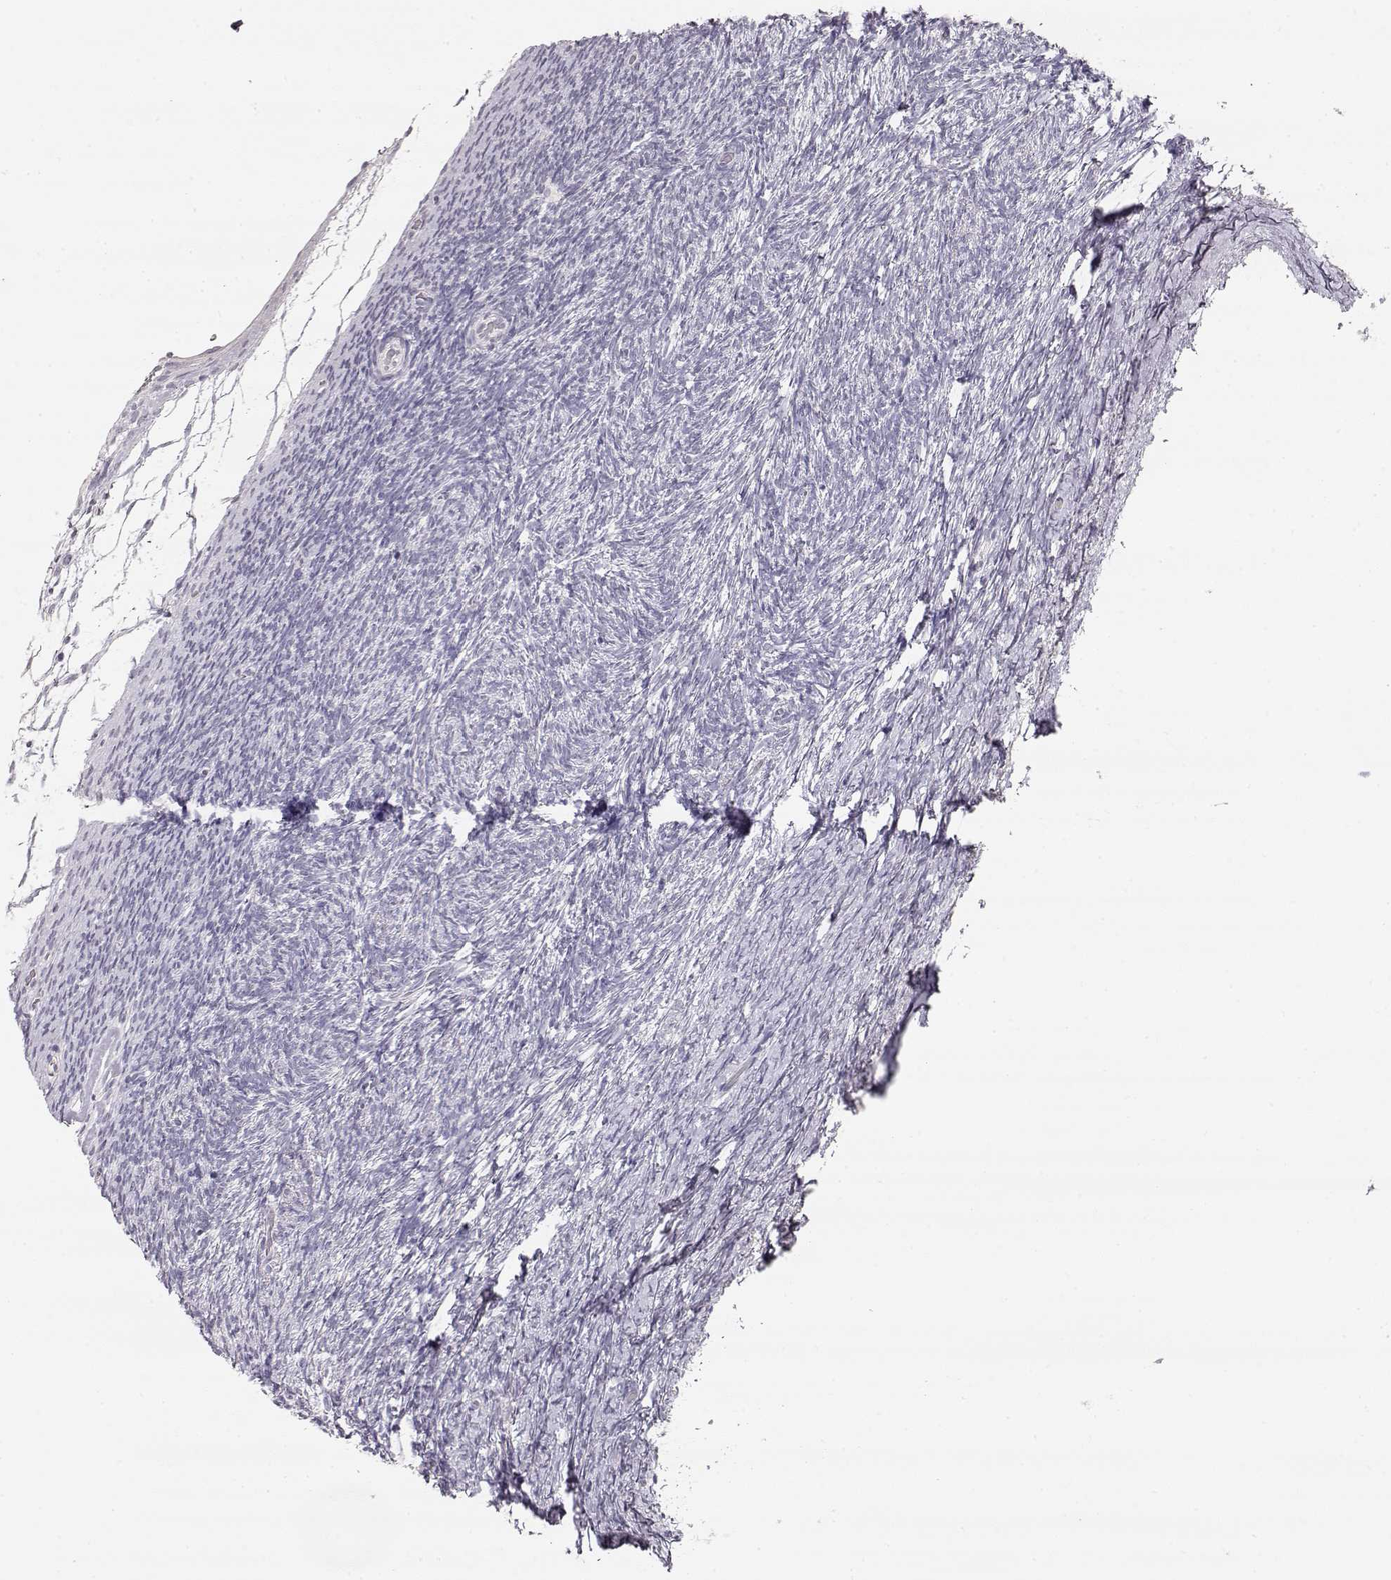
{"staining": {"intensity": "negative", "quantity": "none", "location": "none"}, "tissue": "ovary", "cell_type": "Follicle cells", "image_type": "normal", "snomed": [{"axis": "morphology", "description": "Normal tissue, NOS"}, {"axis": "topography", "description": "Ovary"}], "caption": "Protein analysis of normal ovary reveals no significant staining in follicle cells. The staining was performed using DAB (3,3'-diaminobenzidine) to visualize the protein expression in brown, while the nuclei were stained in blue with hematoxylin (Magnification: 20x).", "gene": "TPH2", "patient": {"sex": "female", "age": 39}}